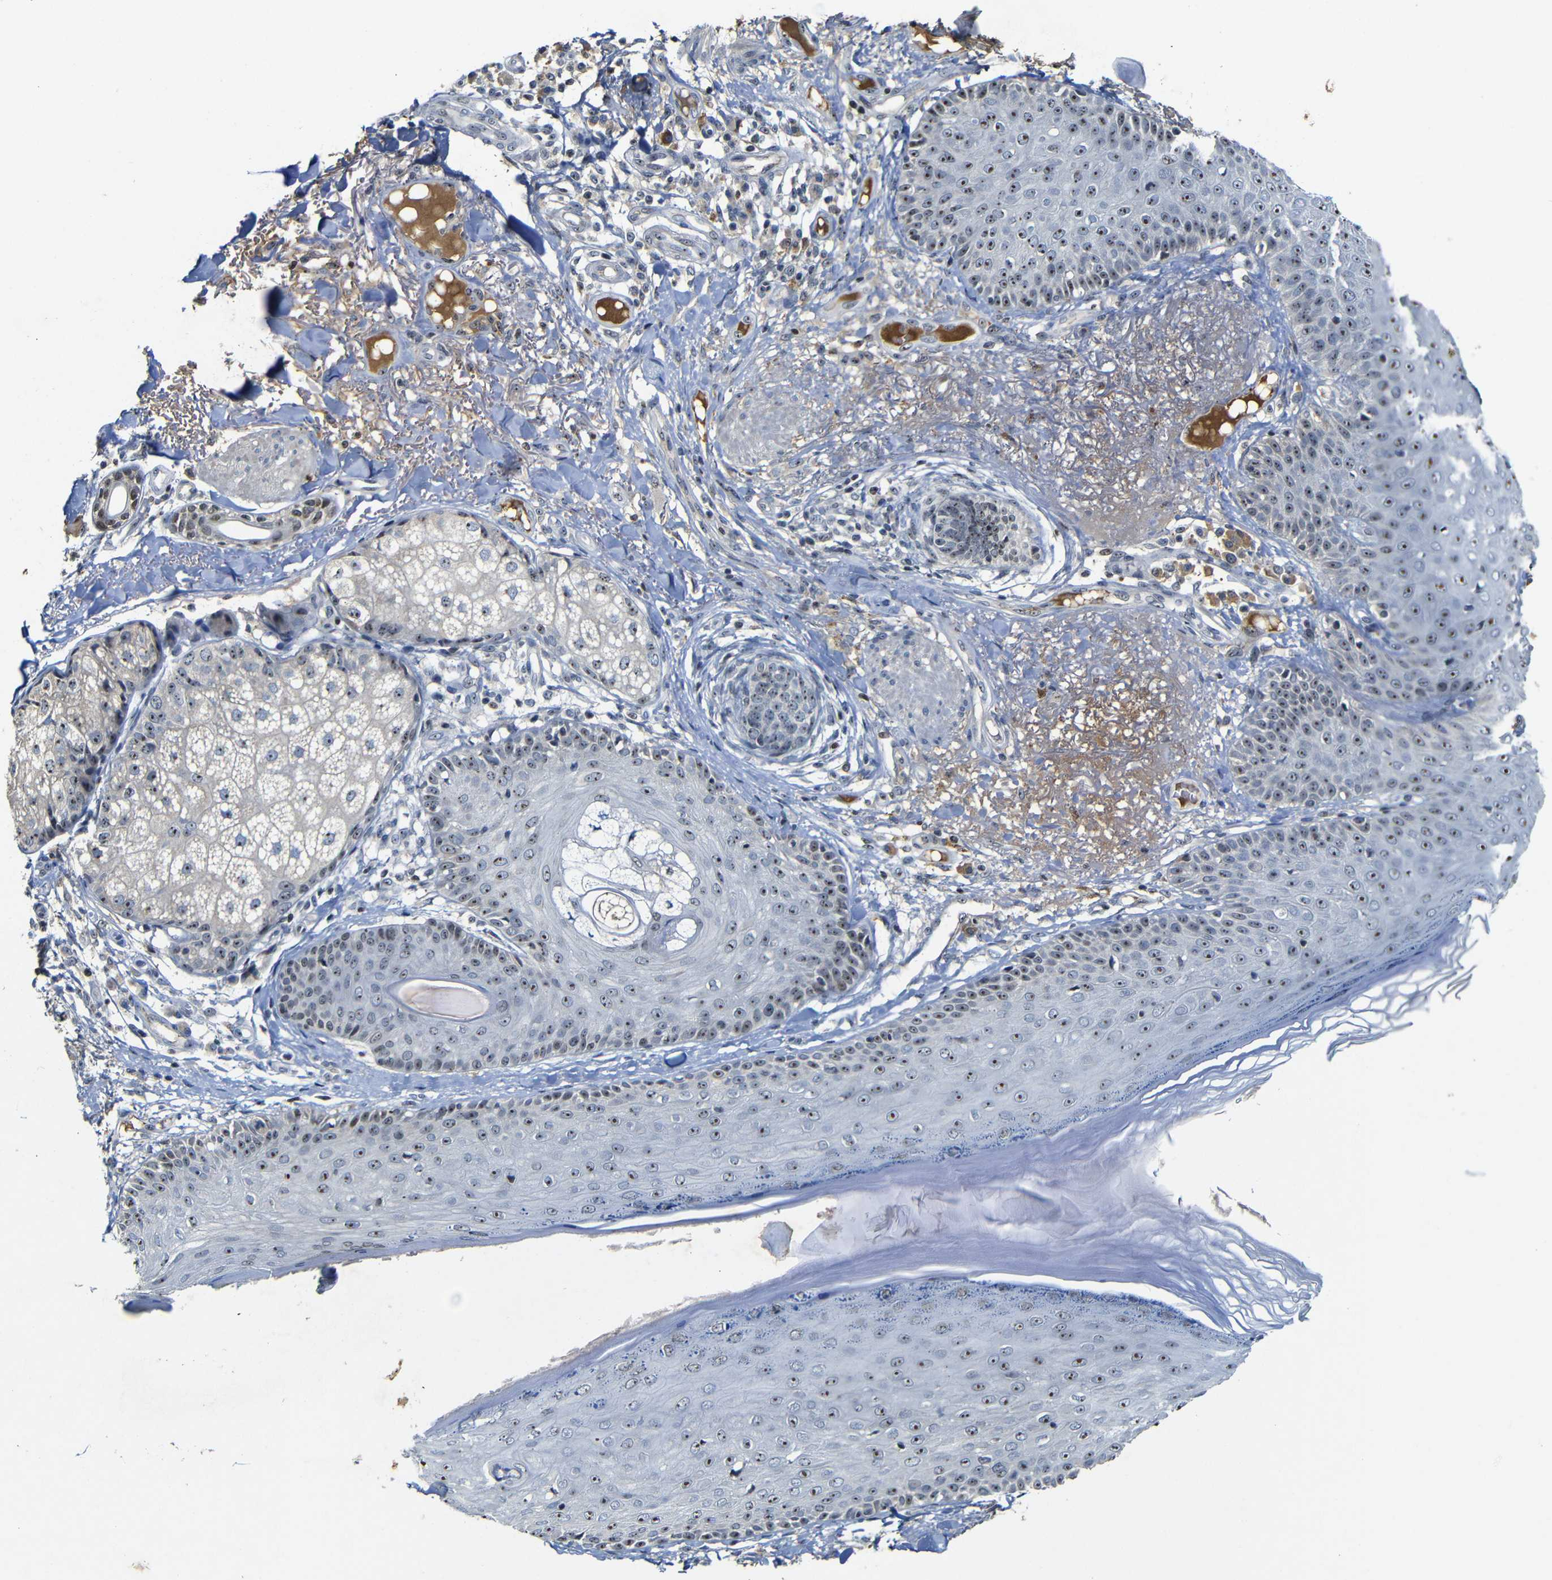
{"staining": {"intensity": "moderate", "quantity": ">75%", "location": "nuclear"}, "tissue": "skin cancer", "cell_type": "Tumor cells", "image_type": "cancer", "snomed": [{"axis": "morphology", "description": "Normal tissue, NOS"}, {"axis": "morphology", "description": "Basal cell carcinoma"}, {"axis": "topography", "description": "Skin"}], "caption": "Skin cancer (basal cell carcinoma) tissue displays moderate nuclear staining in about >75% of tumor cells, visualized by immunohistochemistry. (DAB (3,3'-diaminobenzidine) = brown stain, brightfield microscopy at high magnification).", "gene": "MYC", "patient": {"sex": "male", "age": 52}}